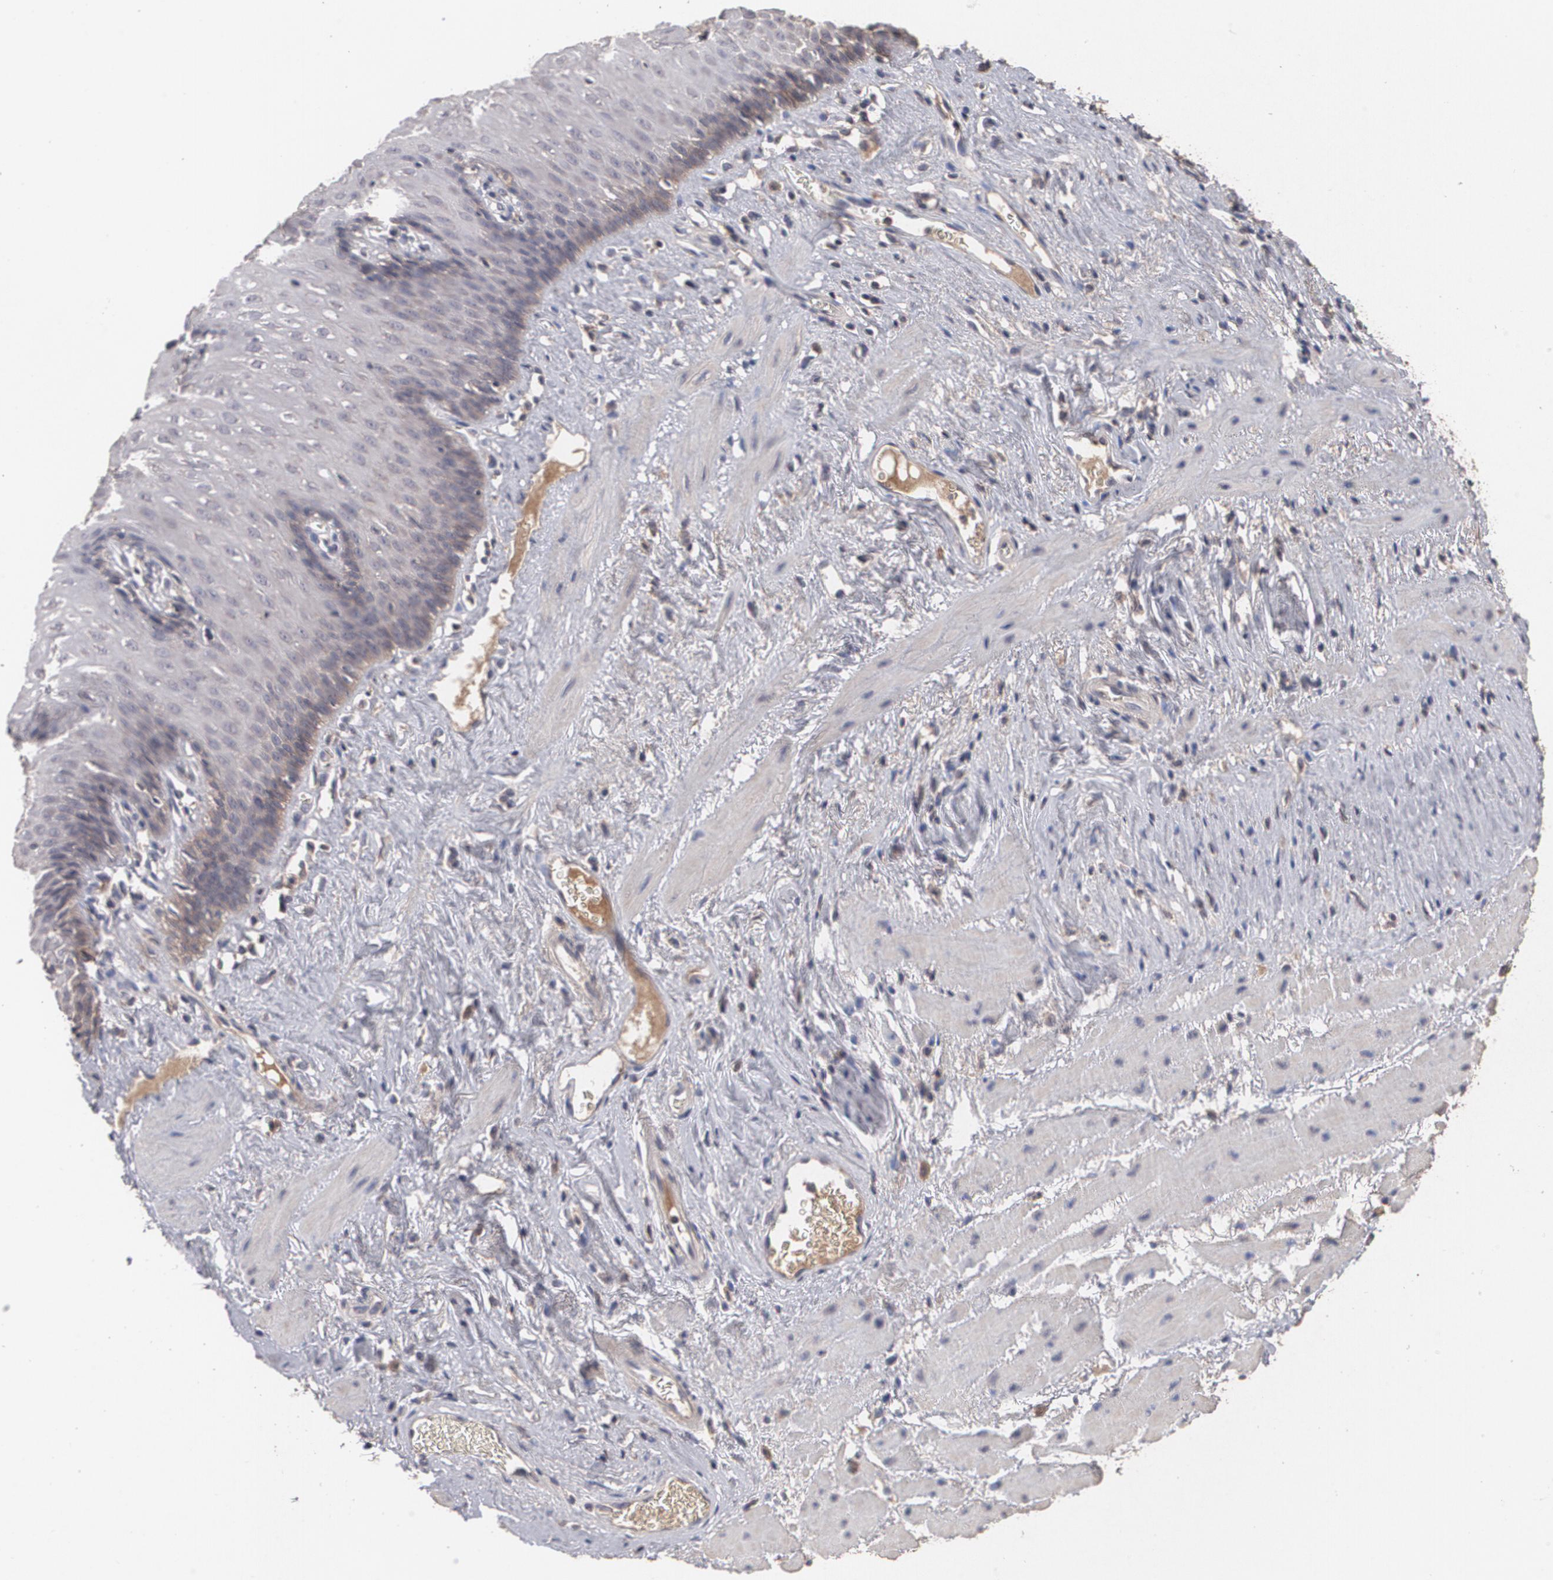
{"staining": {"intensity": "moderate", "quantity": "<25%", "location": "cytoplasmic/membranous"}, "tissue": "esophagus", "cell_type": "Squamous epithelial cells", "image_type": "normal", "snomed": [{"axis": "morphology", "description": "Normal tissue, NOS"}, {"axis": "topography", "description": "Esophagus"}], "caption": "Immunohistochemical staining of normal esophagus displays moderate cytoplasmic/membranous protein expression in about <25% of squamous epithelial cells.", "gene": "ARF6", "patient": {"sex": "female", "age": 70}}